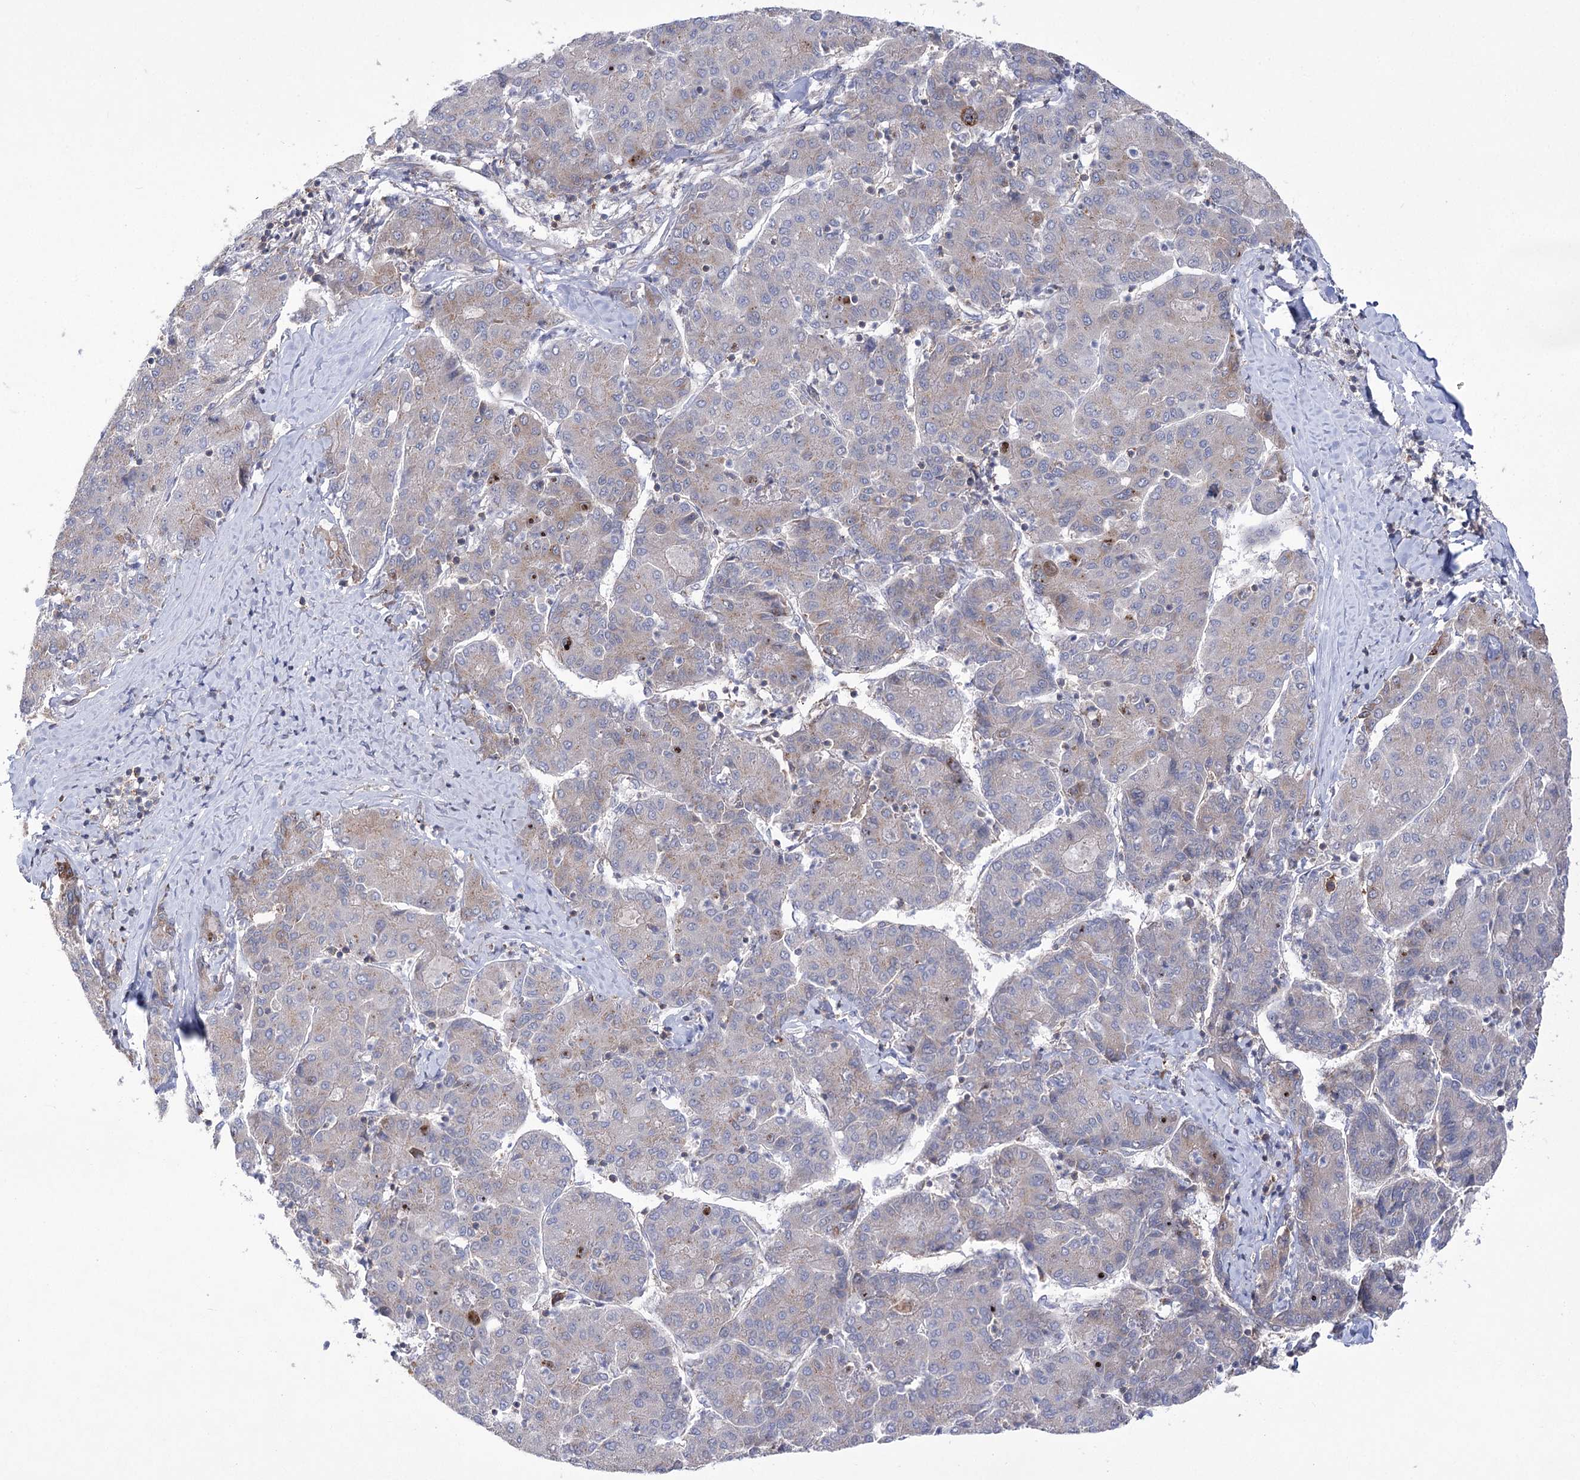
{"staining": {"intensity": "weak", "quantity": "<25%", "location": "cytoplasmic/membranous"}, "tissue": "liver cancer", "cell_type": "Tumor cells", "image_type": "cancer", "snomed": [{"axis": "morphology", "description": "Carcinoma, Hepatocellular, NOS"}, {"axis": "topography", "description": "Liver"}], "caption": "Tumor cells show no significant protein expression in liver cancer. (Brightfield microscopy of DAB (3,3'-diaminobenzidine) IHC at high magnification).", "gene": "ZNF622", "patient": {"sex": "male", "age": 65}}